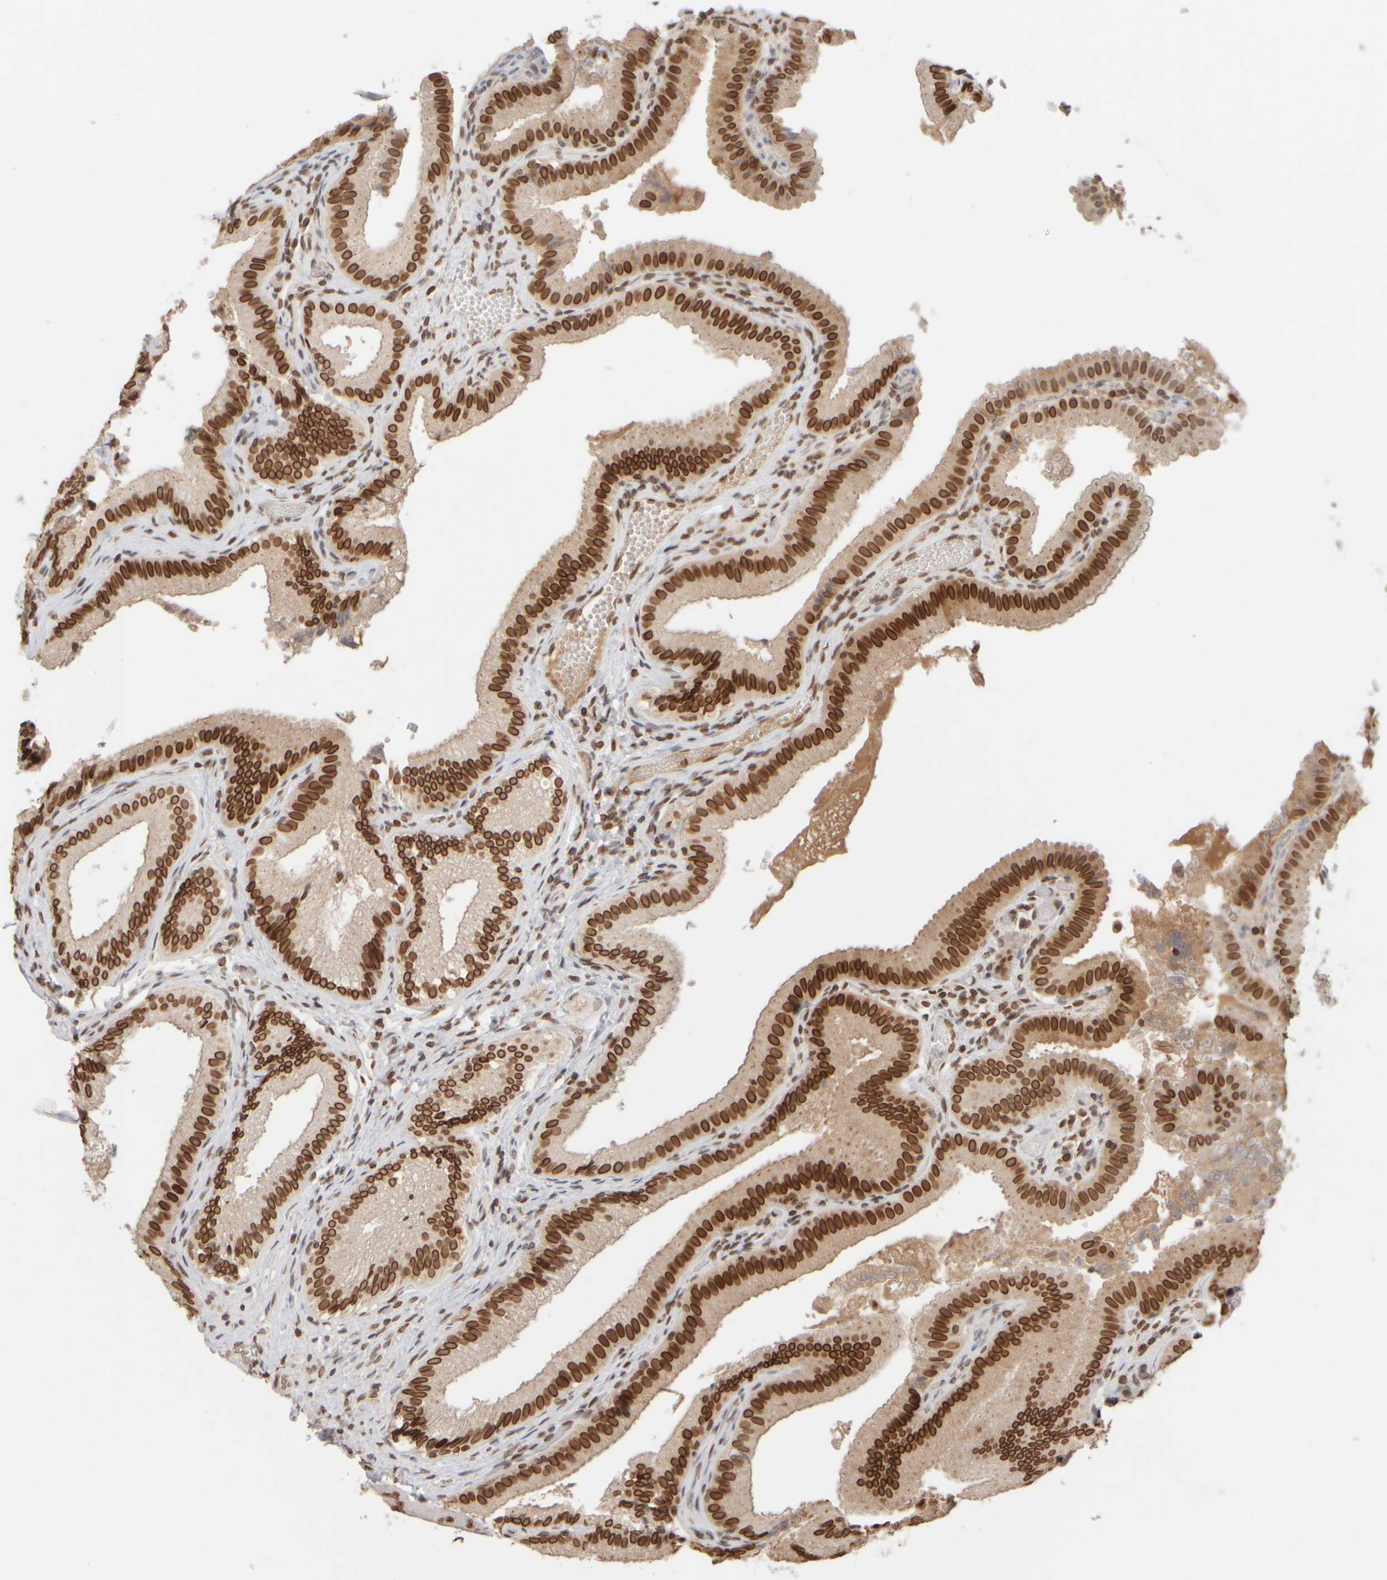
{"staining": {"intensity": "strong", "quantity": ">75%", "location": "cytoplasmic/membranous,nuclear"}, "tissue": "gallbladder", "cell_type": "Glandular cells", "image_type": "normal", "snomed": [{"axis": "morphology", "description": "Normal tissue, NOS"}, {"axis": "topography", "description": "Gallbladder"}], "caption": "A brown stain labels strong cytoplasmic/membranous,nuclear expression of a protein in glandular cells of unremarkable human gallbladder. The staining was performed using DAB (3,3'-diaminobenzidine), with brown indicating positive protein expression. Nuclei are stained blue with hematoxylin.", "gene": "ZC3HC1", "patient": {"sex": "female", "age": 30}}